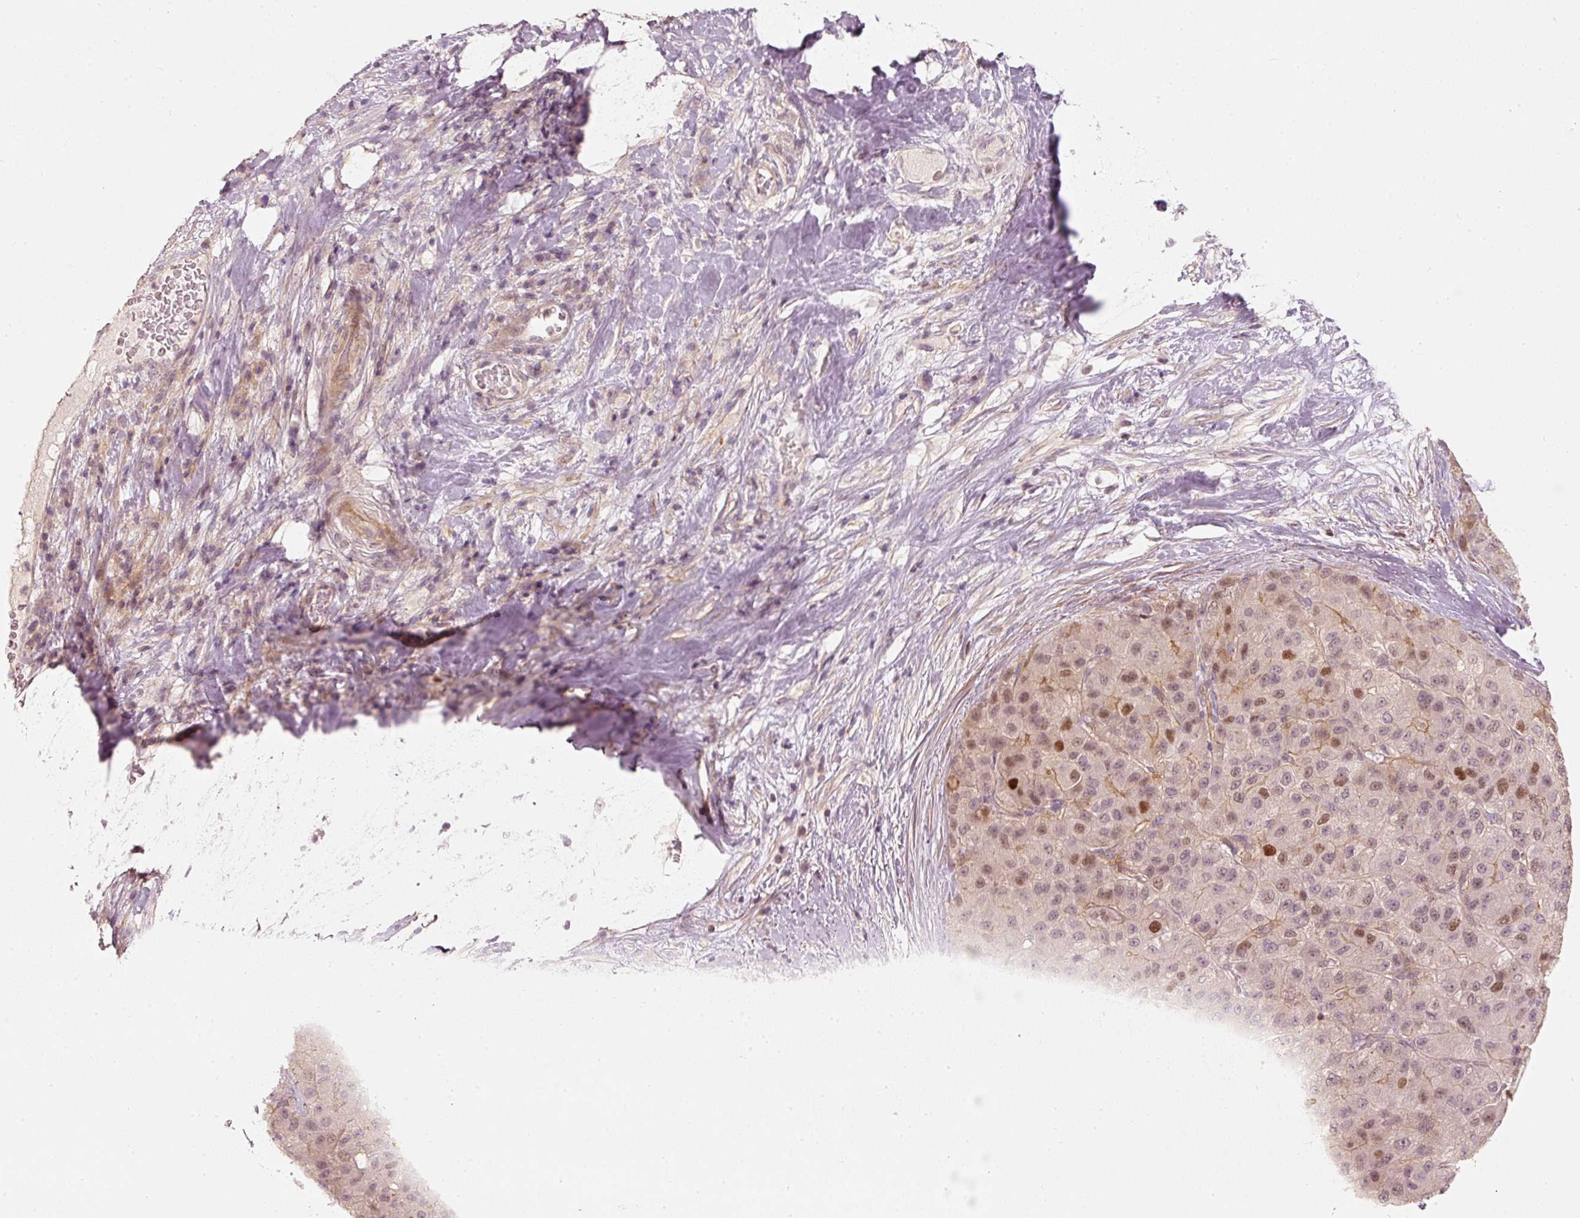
{"staining": {"intensity": "moderate", "quantity": "<25%", "location": "nuclear"}, "tissue": "liver cancer", "cell_type": "Tumor cells", "image_type": "cancer", "snomed": [{"axis": "morphology", "description": "Carcinoma, Hepatocellular, NOS"}, {"axis": "topography", "description": "Liver"}], "caption": "Immunohistochemical staining of human liver cancer (hepatocellular carcinoma) exhibits low levels of moderate nuclear expression in approximately <25% of tumor cells.", "gene": "TREX2", "patient": {"sex": "male", "age": 80}}